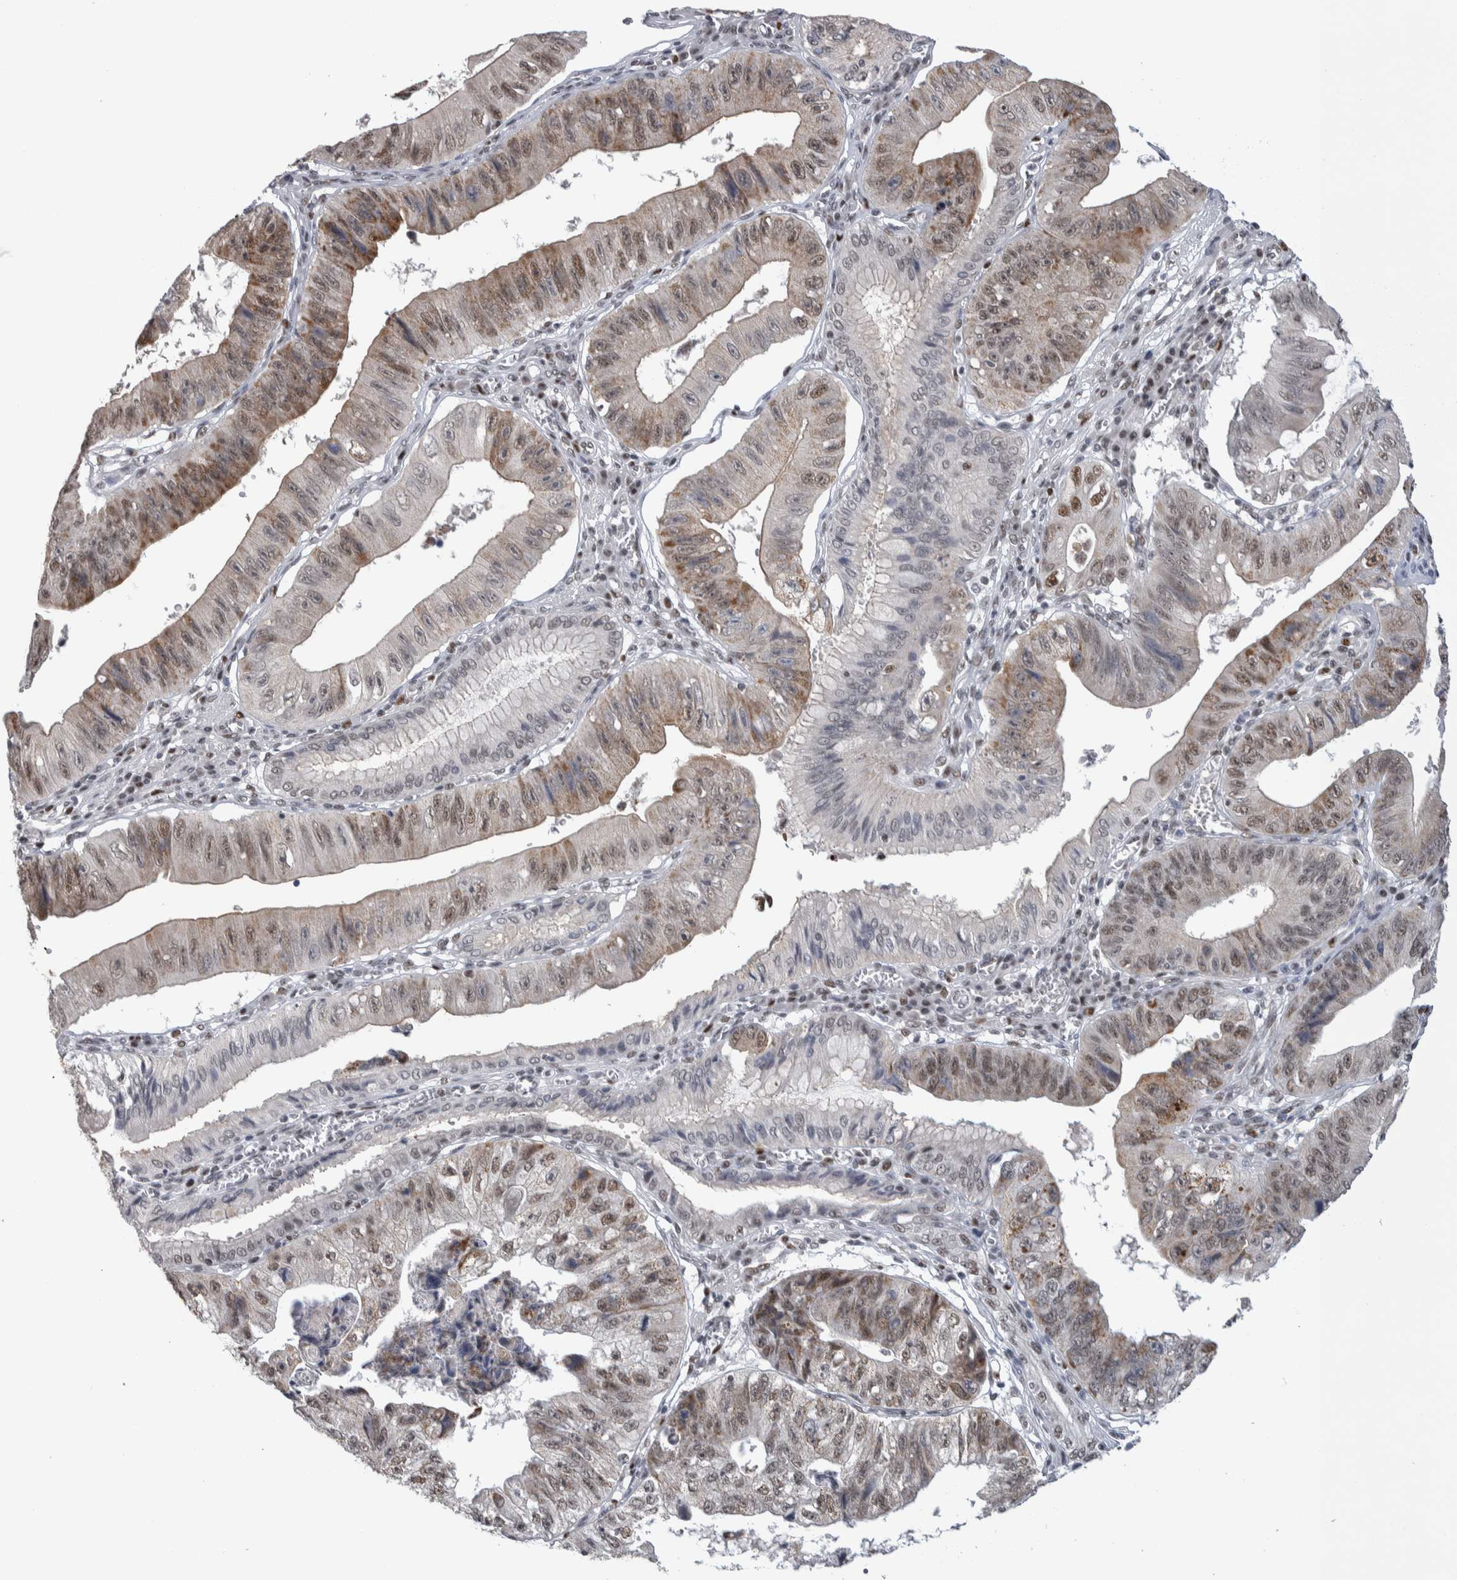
{"staining": {"intensity": "moderate", "quantity": "25%-75%", "location": "cytoplasmic/membranous,nuclear"}, "tissue": "stomach cancer", "cell_type": "Tumor cells", "image_type": "cancer", "snomed": [{"axis": "morphology", "description": "Adenocarcinoma, NOS"}, {"axis": "topography", "description": "Stomach"}], "caption": "Stomach cancer (adenocarcinoma) stained with immunohistochemistry demonstrates moderate cytoplasmic/membranous and nuclear expression in approximately 25%-75% of tumor cells.", "gene": "HEXIM2", "patient": {"sex": "male", "age": 59}}